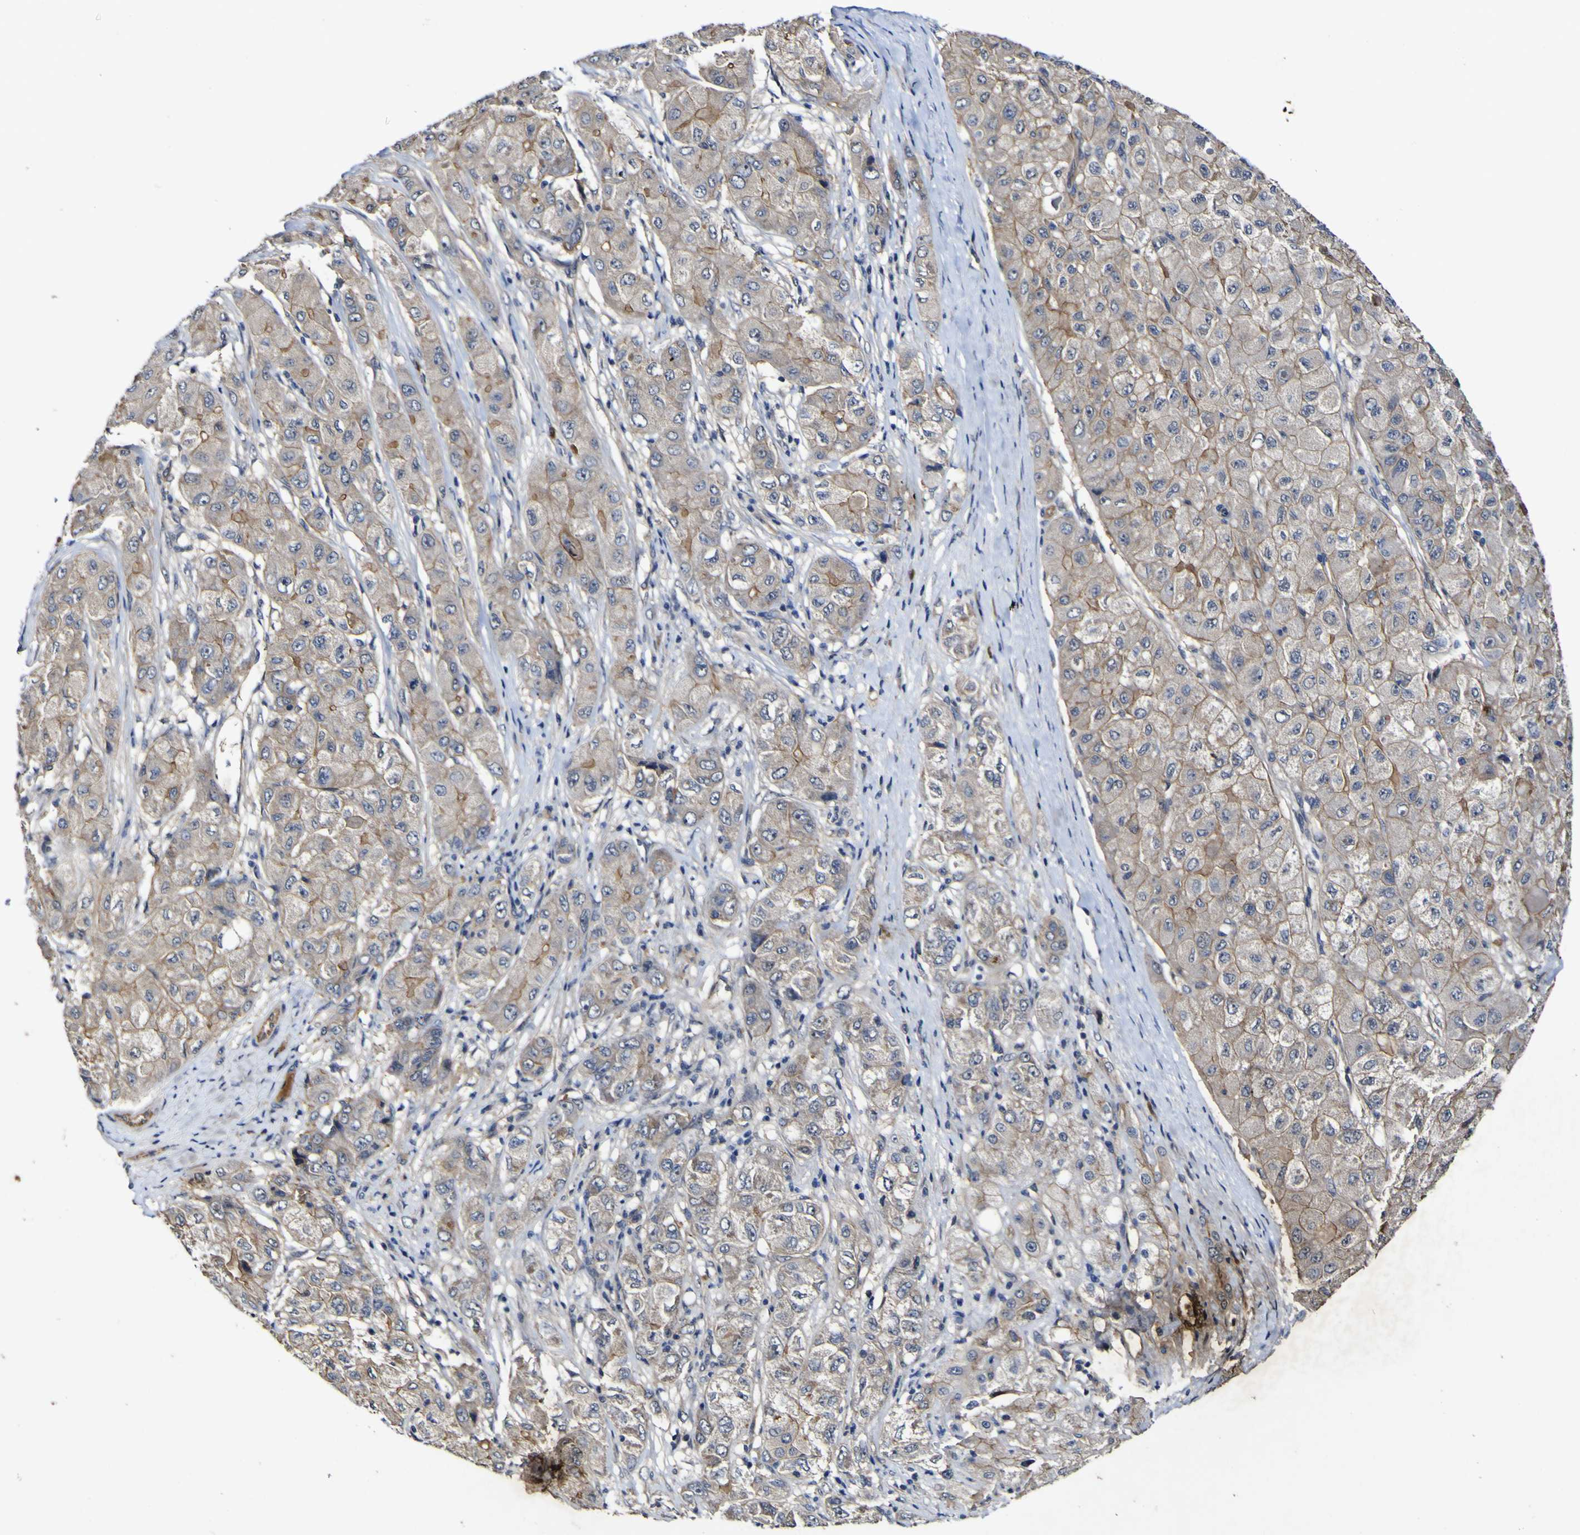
{"staining": {"intensity": "weak", "quantity": ">75%", "location": "cytoplasmic/membranous"}, "tissue": "liver cancer", "cell_type": "Tumor cells", "image_type": "cancer", "snomed": [{"axis": "morphology", "description": "Carcinoma, Hepatocellular, NOS"}, {"axis": "topography", "description": "Liver"}], "caption": "Immunohistochemistry image of hepatocellular carcinoma (liver) stained for a protein (brown), which exhibits low levels of weak cytoplasmic/membranous staining in approximately >75% of tumor cells.", "gene": "CCL2", "patient": {"sex": "male", "age": 80}}